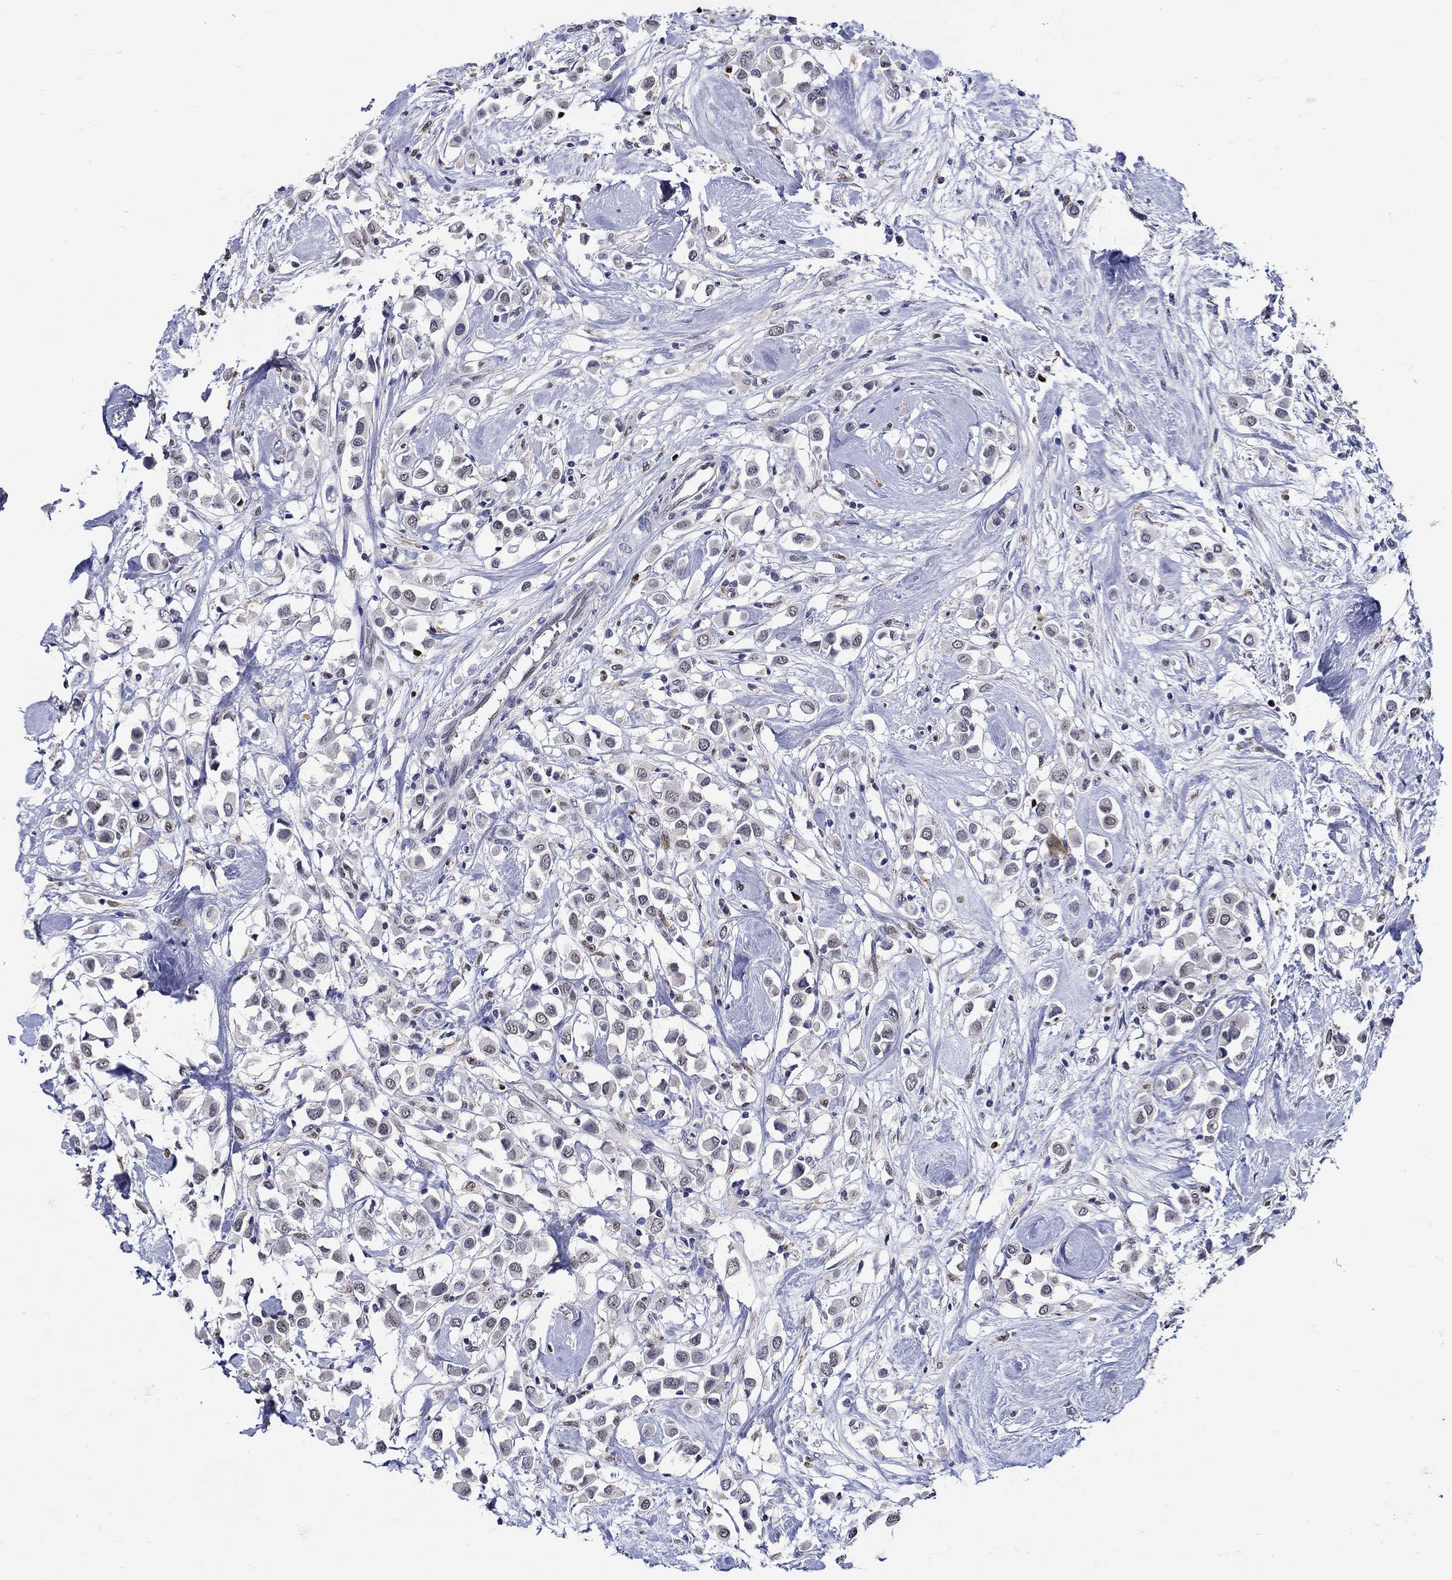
{"staining": {"intensity": "negative", "quantity": "none", "location": "none"}, "tissue": "breast cancer", "cell_type": "Tumor cells", "image_type": "cancer", "snomed": [{"axis": "morphology", "description": "Duct carcinoma"}, {"axis": "topography", "description": "Breast"}], "caption": "The histopathology image demonstrates no staining of tumor cells in breast infiltrating ductal carcinoma.", "gene": "GATA2", "patient": {"sex": "female", "age": 61}}